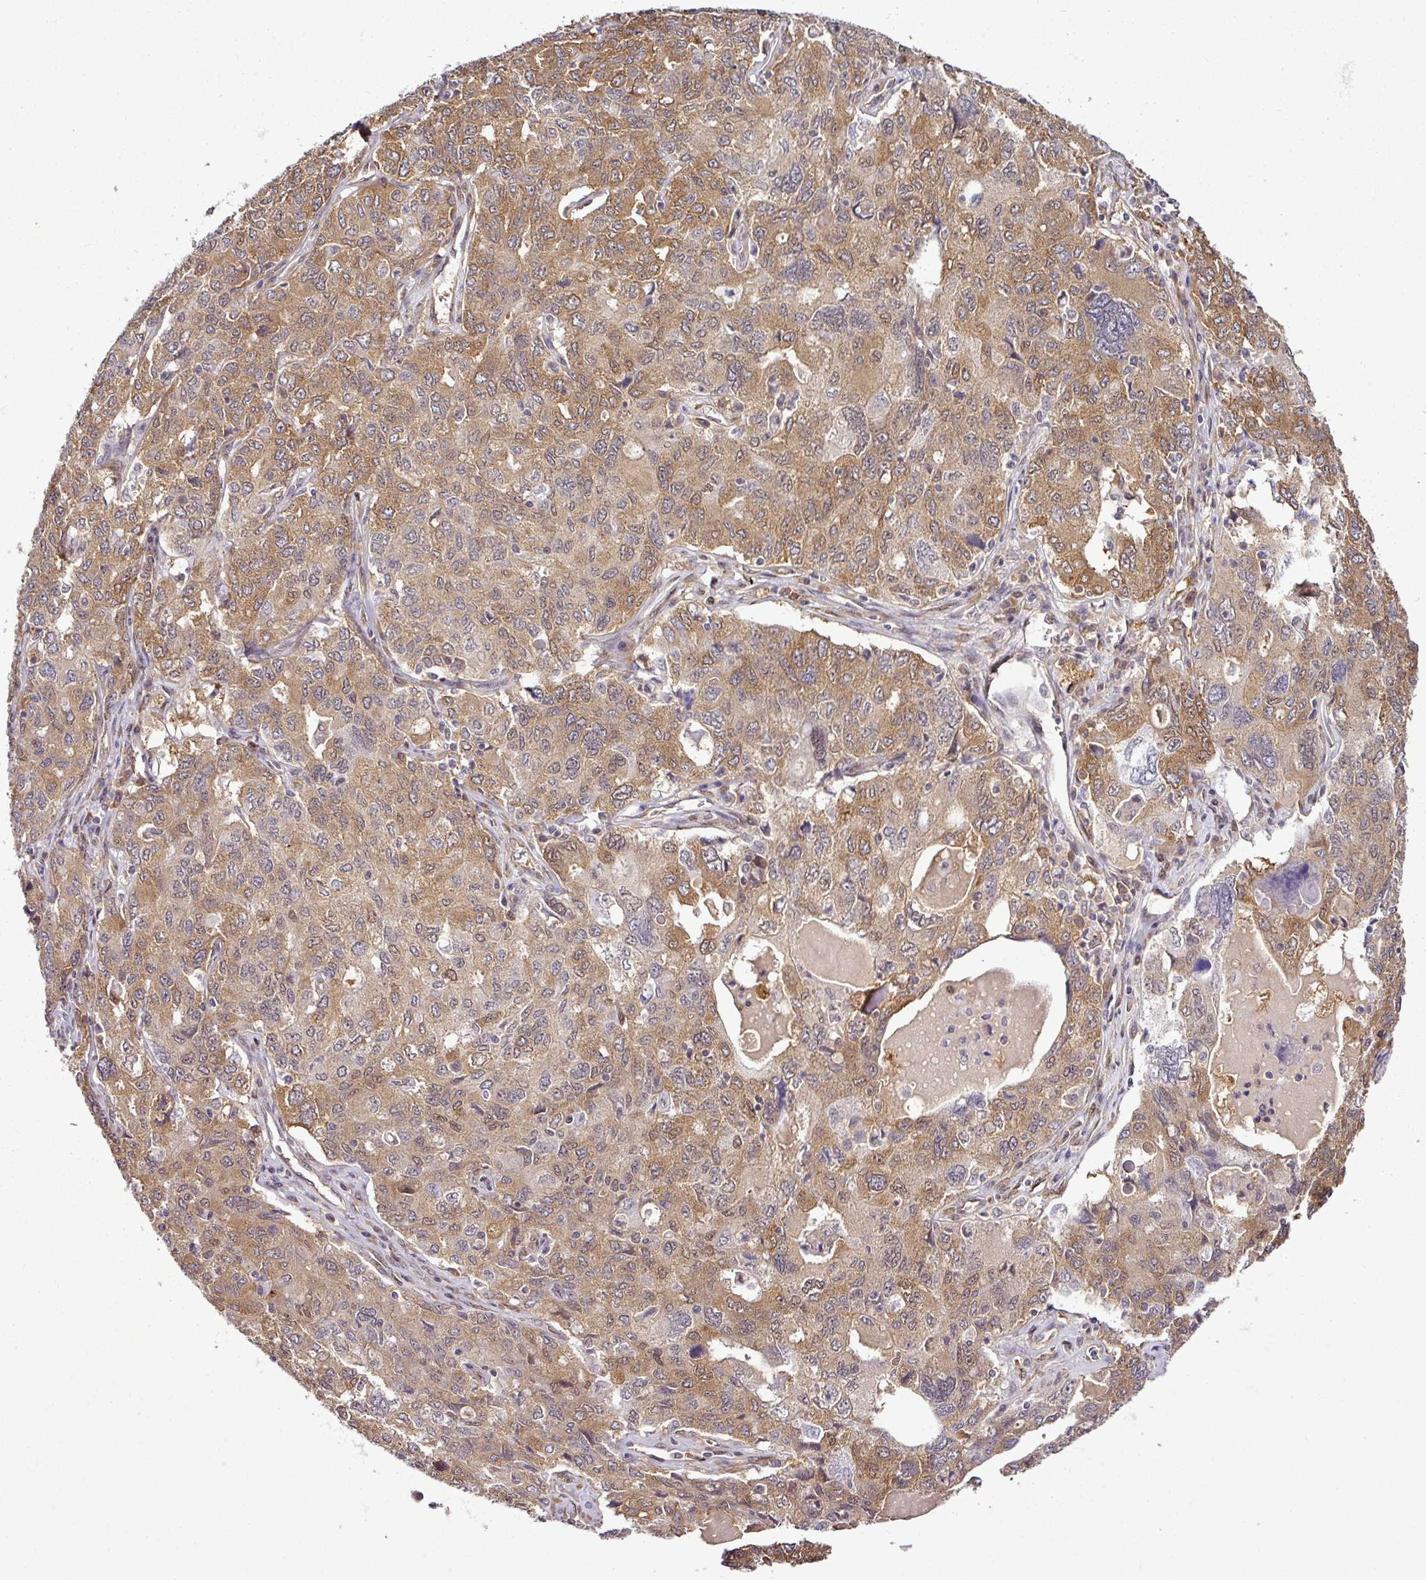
{"staining": {"intensity": "moderate", "quantity": ">75%", "location": "cytoplasmic/membranous"}, "tissue": "ovarian cancer", "cell_type": "Tumor cells", "image_type": "cancer", "snomed": [{"axis": "morphology", "description": "Carcinoma, endometroid"}, {"axis": "topography", "description": "Ovary"}], "caption": "An image showing moderate cytoplasmic/membranous expression in about >75% of tumor cells in ovarian cancer (endometroid carcinoma), as visualized by brown immunohistochemical staining.", "gene": "RBM4B", "patient": {"sex": "female", "age": 62}}